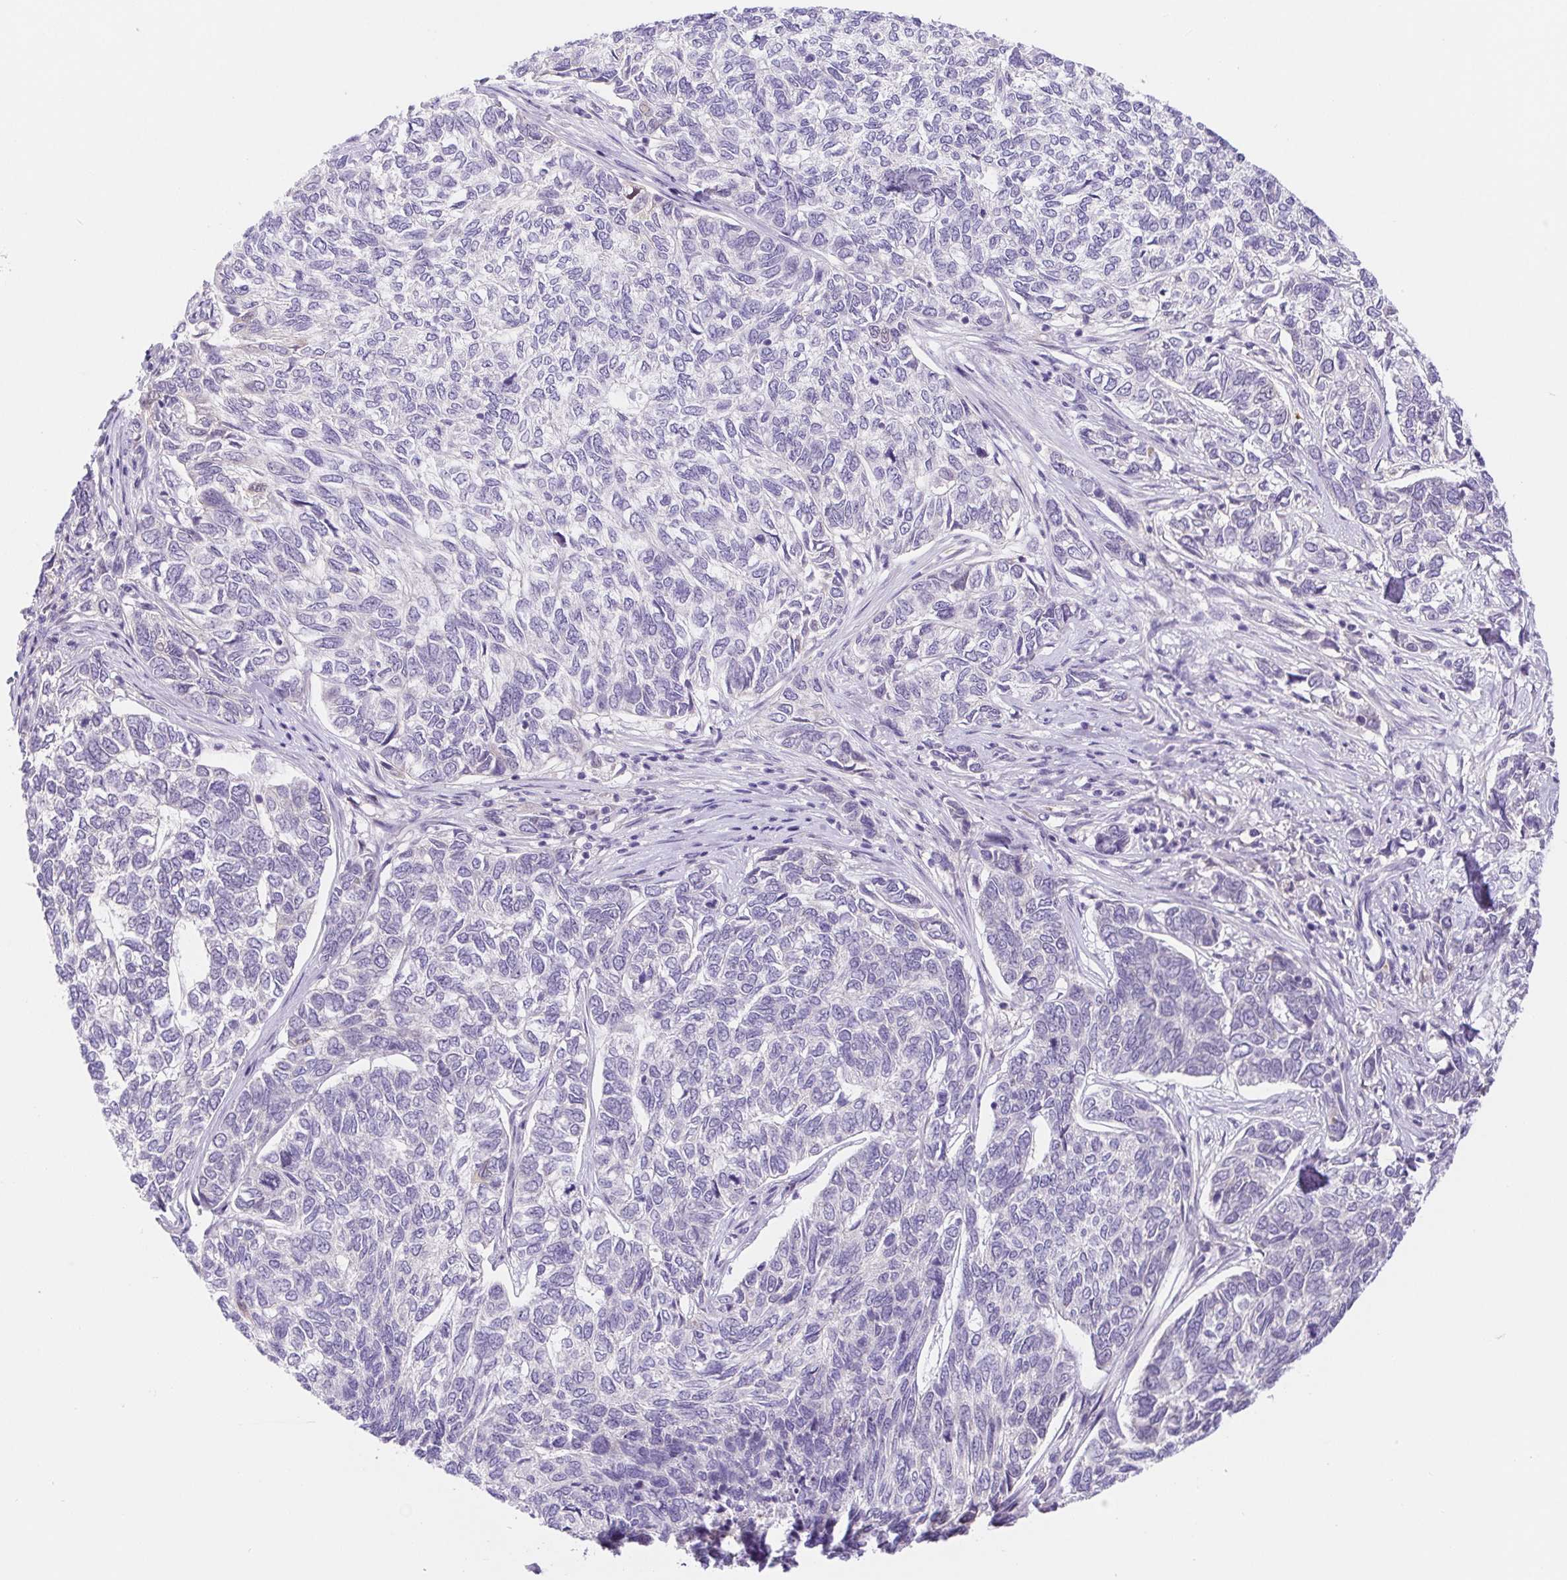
{"staining": {"intensity": "negative", "quantity": "none", "location": "none"}, "tissue": "skin cancer", "cell_type": "Tumor cells", "image_type": "cancer", "snomed": [{"axis": "morphology", "description": "Basal cell carcinoma"}, {"axis": "topography", "description": "Skin"}], "caption": "Photomicrograph shows no significant protein positivity in tumor cells of skin basal cell carcinoma.", "gene": "DYNC2LI1", "patient": {"sex": "female", "age": 65}}